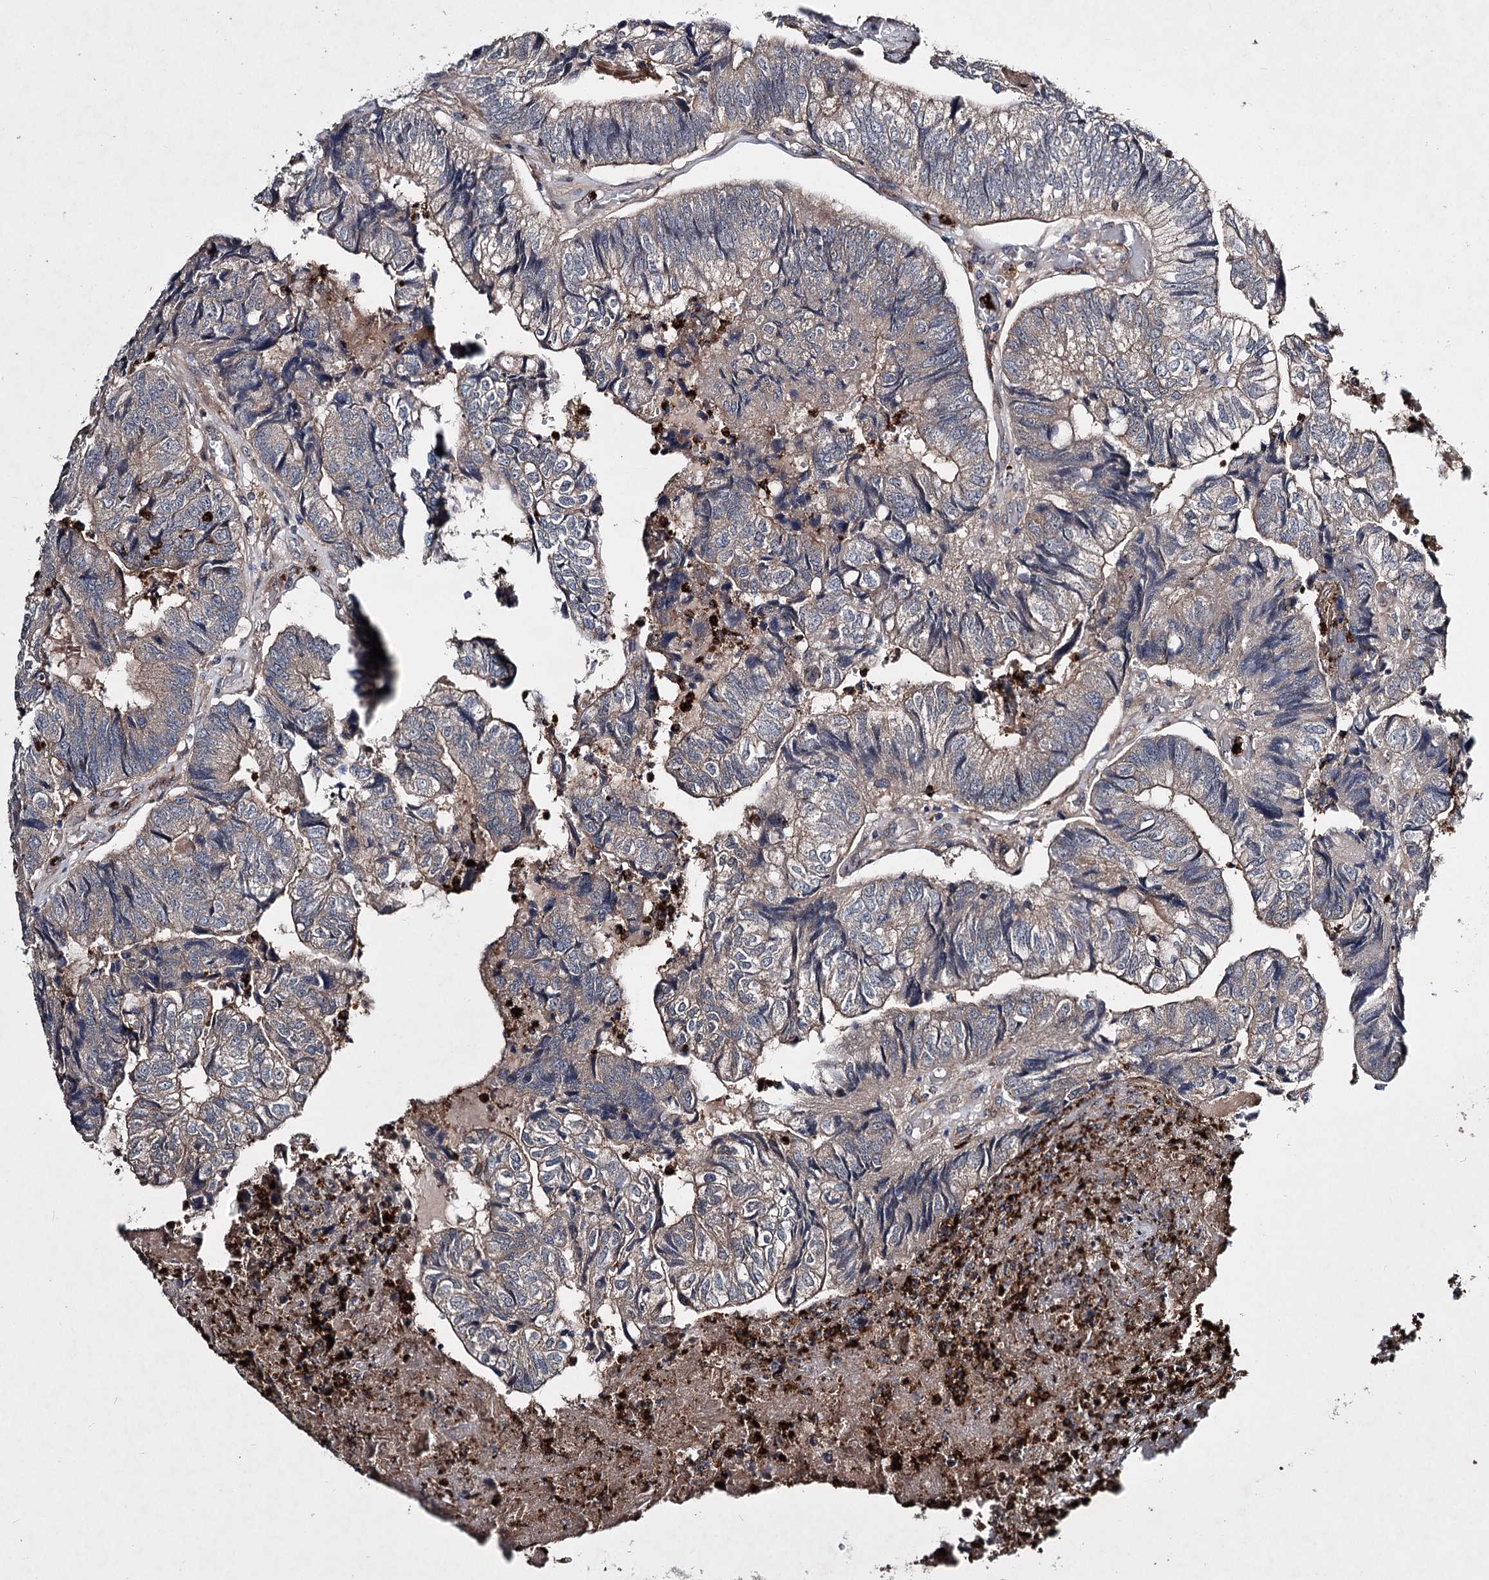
{"staining": {"intensity": "weak", "quantity": "25%-75%", "location": "cytoplasmic/membranous"}, "tissue": "colorectal cancer", "cell_type": "Tumor cells", "image_type": "cancer", "snomed": [{"axis": "morphology", "description": "Adenocarcinoma, NOS"}, {"axis": "topography", "description": "Colon"}], "caption": "Immunohistochemical staining of human colorectal cancer (adenocarcinoma) demonstrates low levels of weak cytoplasmic/membranous protein staining in about 25%-75% of tumor cells.", "gene": "MINDY3", "patient": {"sex": "female", "age": 67}}